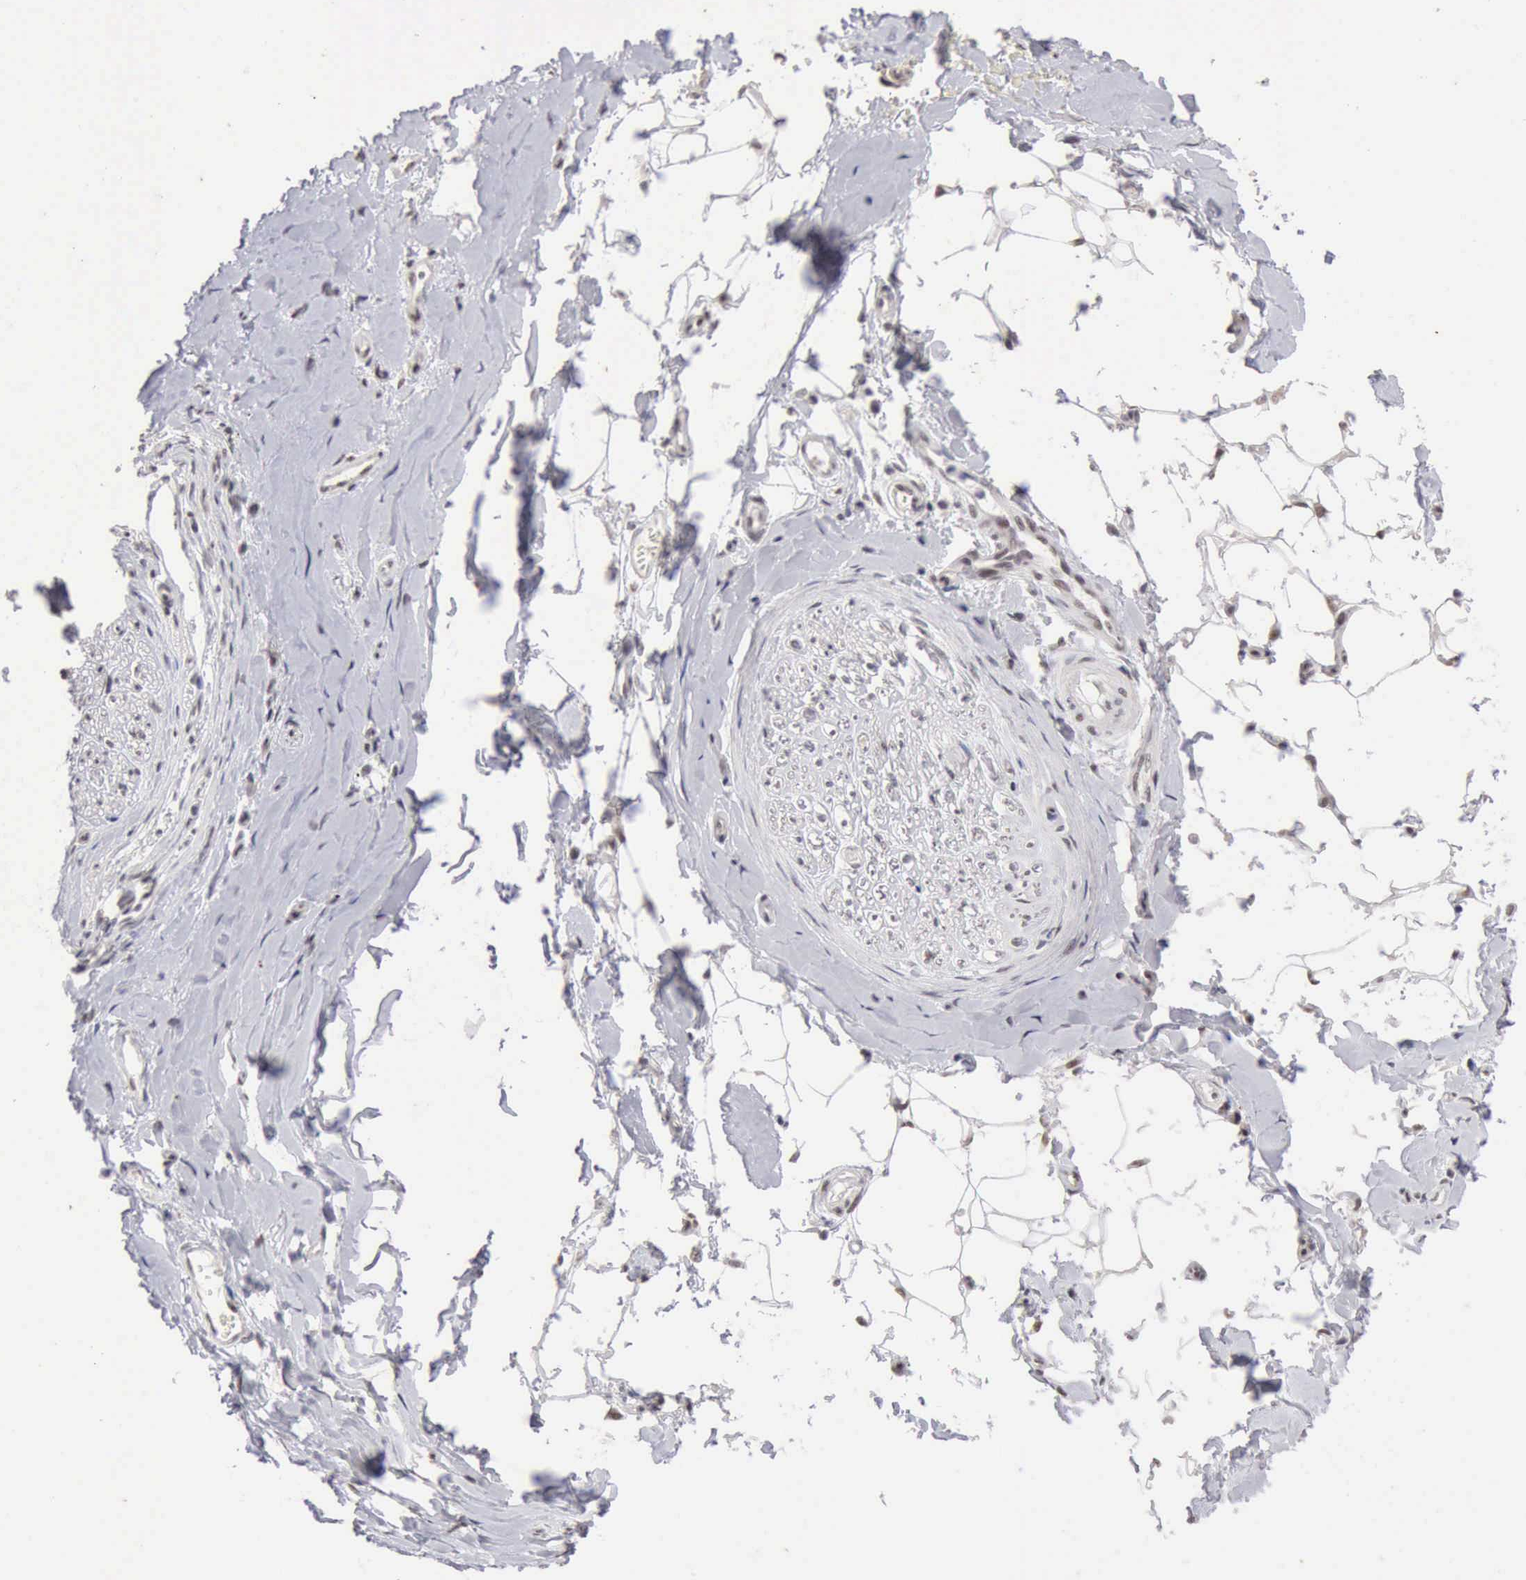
{"staining": {"intensity": "weak", "quantity": "<25%", "location": "nuclear"}, "tissue": "adipose tissue", "cell_type": "Adipocytes", "image_type": "normal", "snomed": [{"axis": "morphology", "description": "Normal tissue, NOS"}, {"axis": "morphology", "description": "Squamous cell carcinoma, NOS"}, {"axis": "topography", "description": "Skin"}, {"axis": "topography", "description": "Peripheral nerve tissue"}], "caption": "Immunohistochemistry of benign human adipose tissue reveals no positivity in adipocytes.", "gene": "TAF1", "patient": {"sex": "male", "age": 83}}